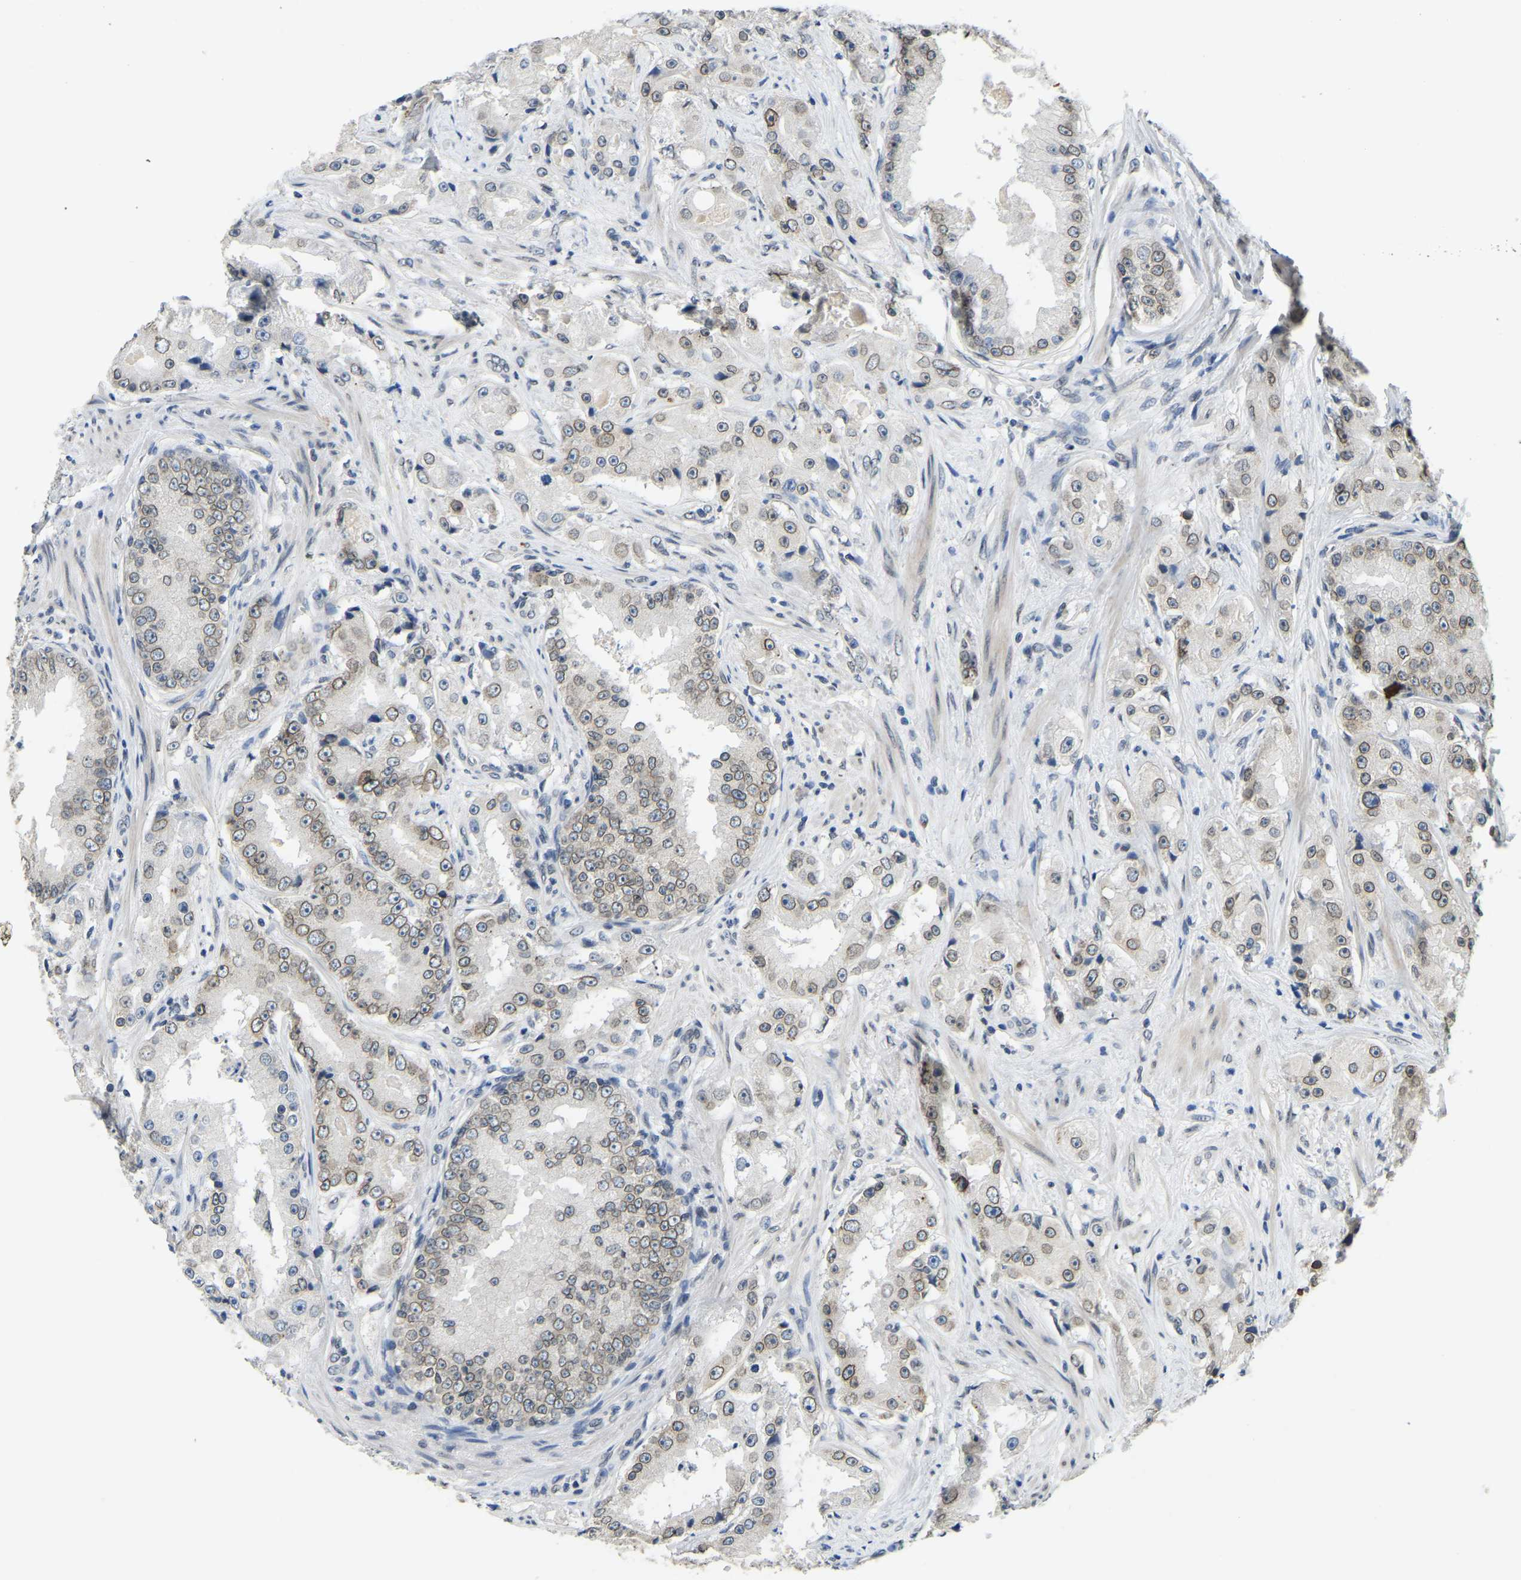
{"staining": {"intensity": "weak", "quantity": ">75%", "location": "cytoplasmic/membranous,nuclear"}, "tissue": "prostate cancer", "cell_type": "Tumor cells", "image_type": "cancer", "snomed": [{"axis": "morphology", "description": "Adenocarcinoma, High grade"}, {"axis": "topography", "description": "Prostate"}], "caption": "DAB (3,3'-diaminobenzidine) immunohistochemical staining of prostate high-grade adenocarcinoma demonstrates weak cytoplasmic/membranous and nuclear protein positivity in about >75% of tumor cells. (DAB IHC with brightfield microscopy, high magnification).", "gene": "RANBP2", "patient": {"sex": "male", "age": 73}}